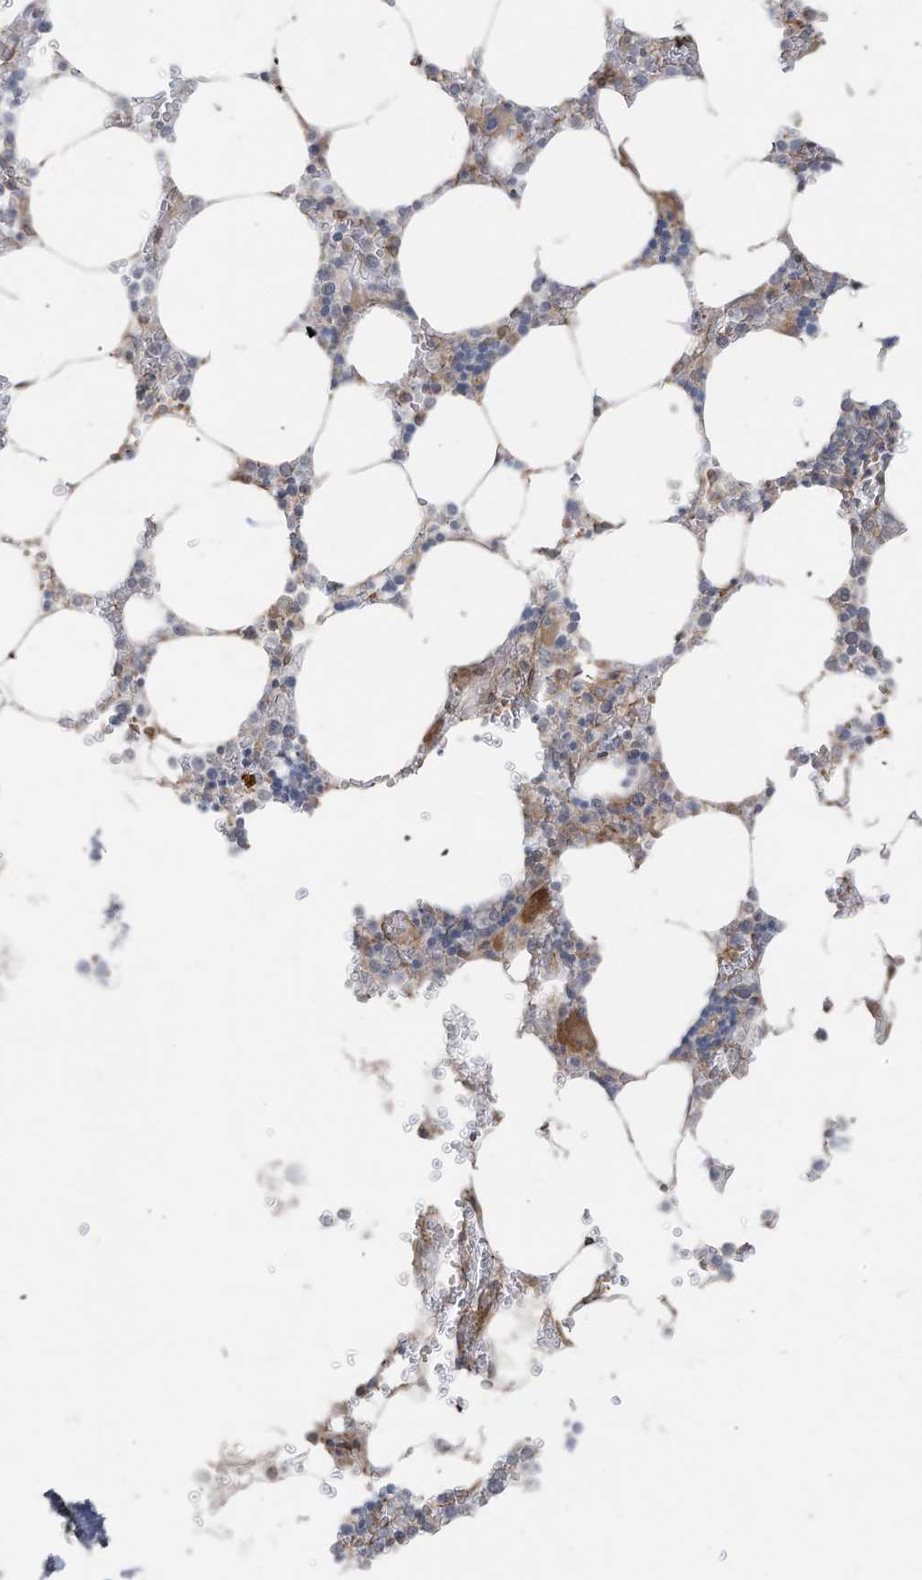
{"staining": {"intensity": "negative", "quantity": "none", "location": "none"}, "tissue": "bone marrow", "cell_type": "Hematopoietic cells", "image_type": "normal", "snomed": [{"axis": "morphology", "description": "Normal tissue, NOS"}, {"axis": "topography", "description": "Bone marrow"}], "caption": "Hematopoietic cells are negative for protein expression in unremarkable human bone marrow. (Brightfield microscopy of DAB (3,3'-diaminobenzidine) IHC at high magnification).", "gene": "SLC17A7", "patient": {"sex": "male", "age": 70}}